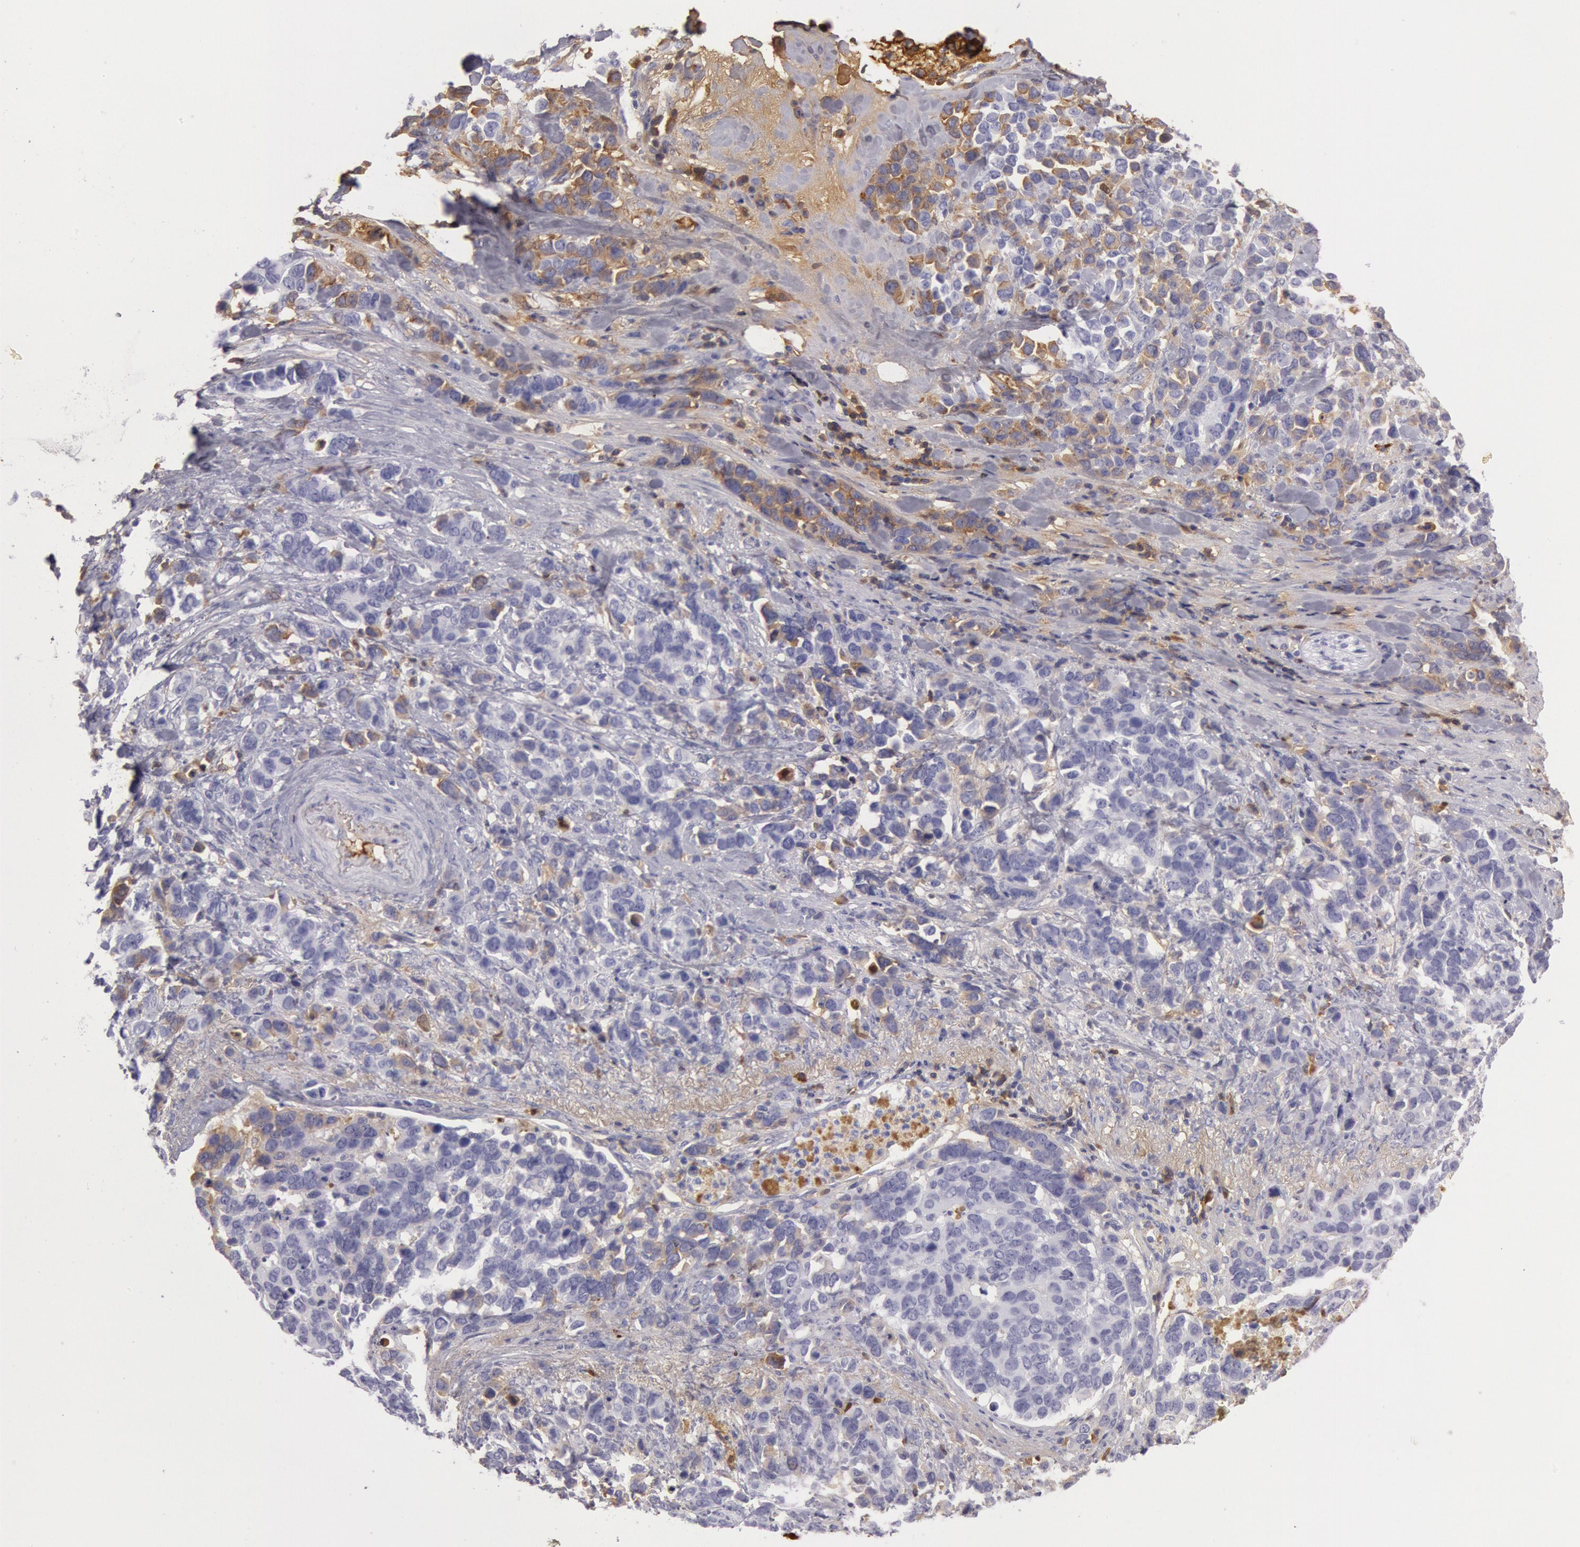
{"staining": {"intensity": "moderate", "quantity": "25%-75%", "location": "cytoplasmic/membranous"}, "tissue": "stomach cancer", "cell_type": "Tumor cells", "image_type": "cancer", "snomed": [{"axis": "morphology", "description": "Adenocarcinoma, NOS"}, {"axis": "topography", "description": "Stomach, upper"}], "caption": "Approximately 25%-75% of tumor cells in human stomach cancer reveal moderate cytoplasmic/membranous protein expression as visualized by brown immunohistochemical staining.", "gene": "IGHG1", "patient": {"sex": "male", "age": 71}}